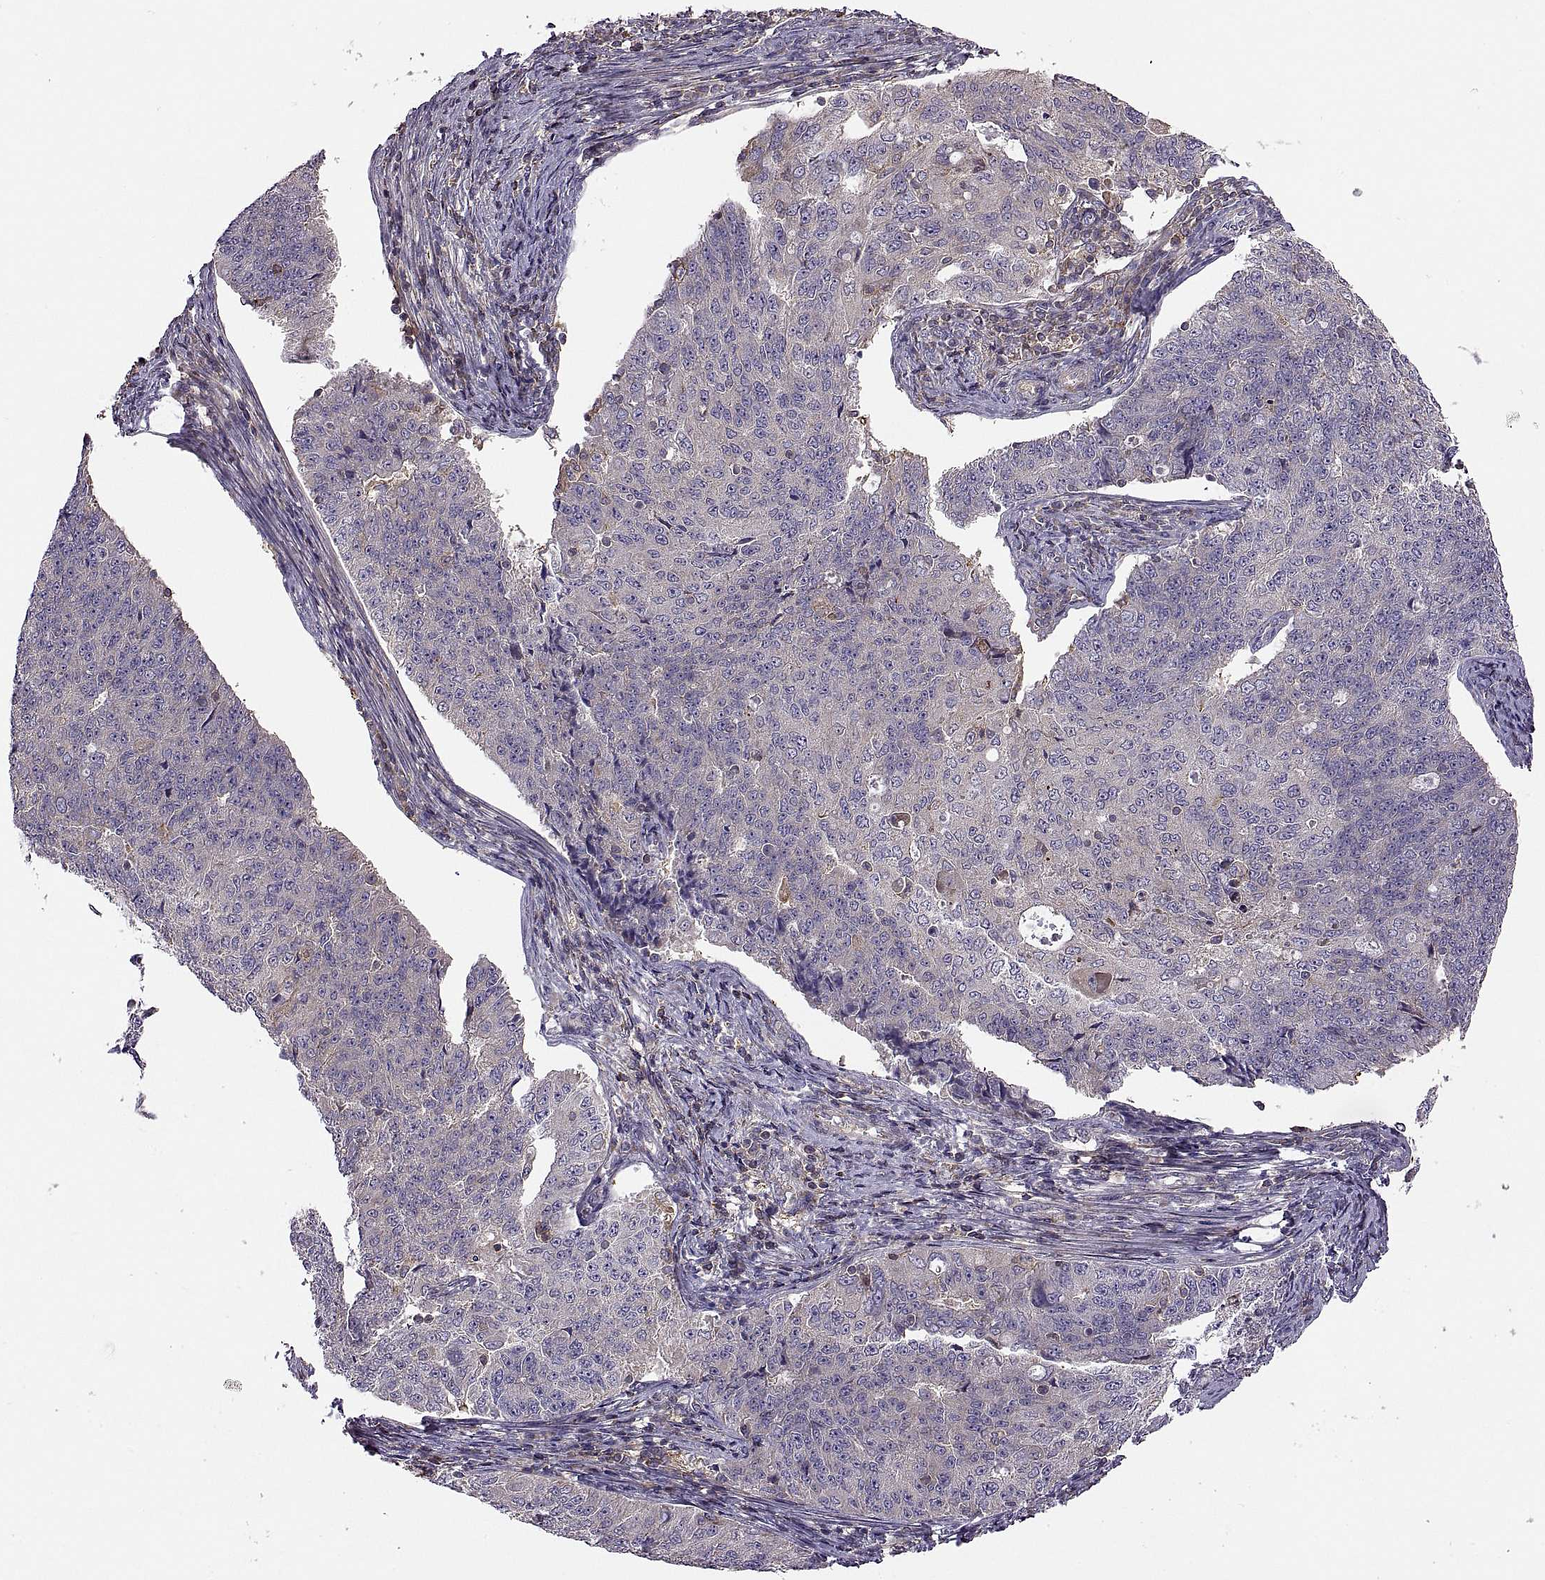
{"staining": {"intensity": "negative", "quantity": "none", "location": "none"}, "tissue": "endometrial cancer", "cell_type": "Tumor cells", "image_type": "cancer", "snomed": [{"axis": "morphology", "description": "Adenocarcinoma, NOS"}, {"axis": "topography", "description": "Endometrium"}], "caption": "An IHC image of endometrial cancer is shown. There is no staining in tumor cells of endometrial cancer.", "gene": "SPATA32", "patient": {"sex": "female", "age": 43}}